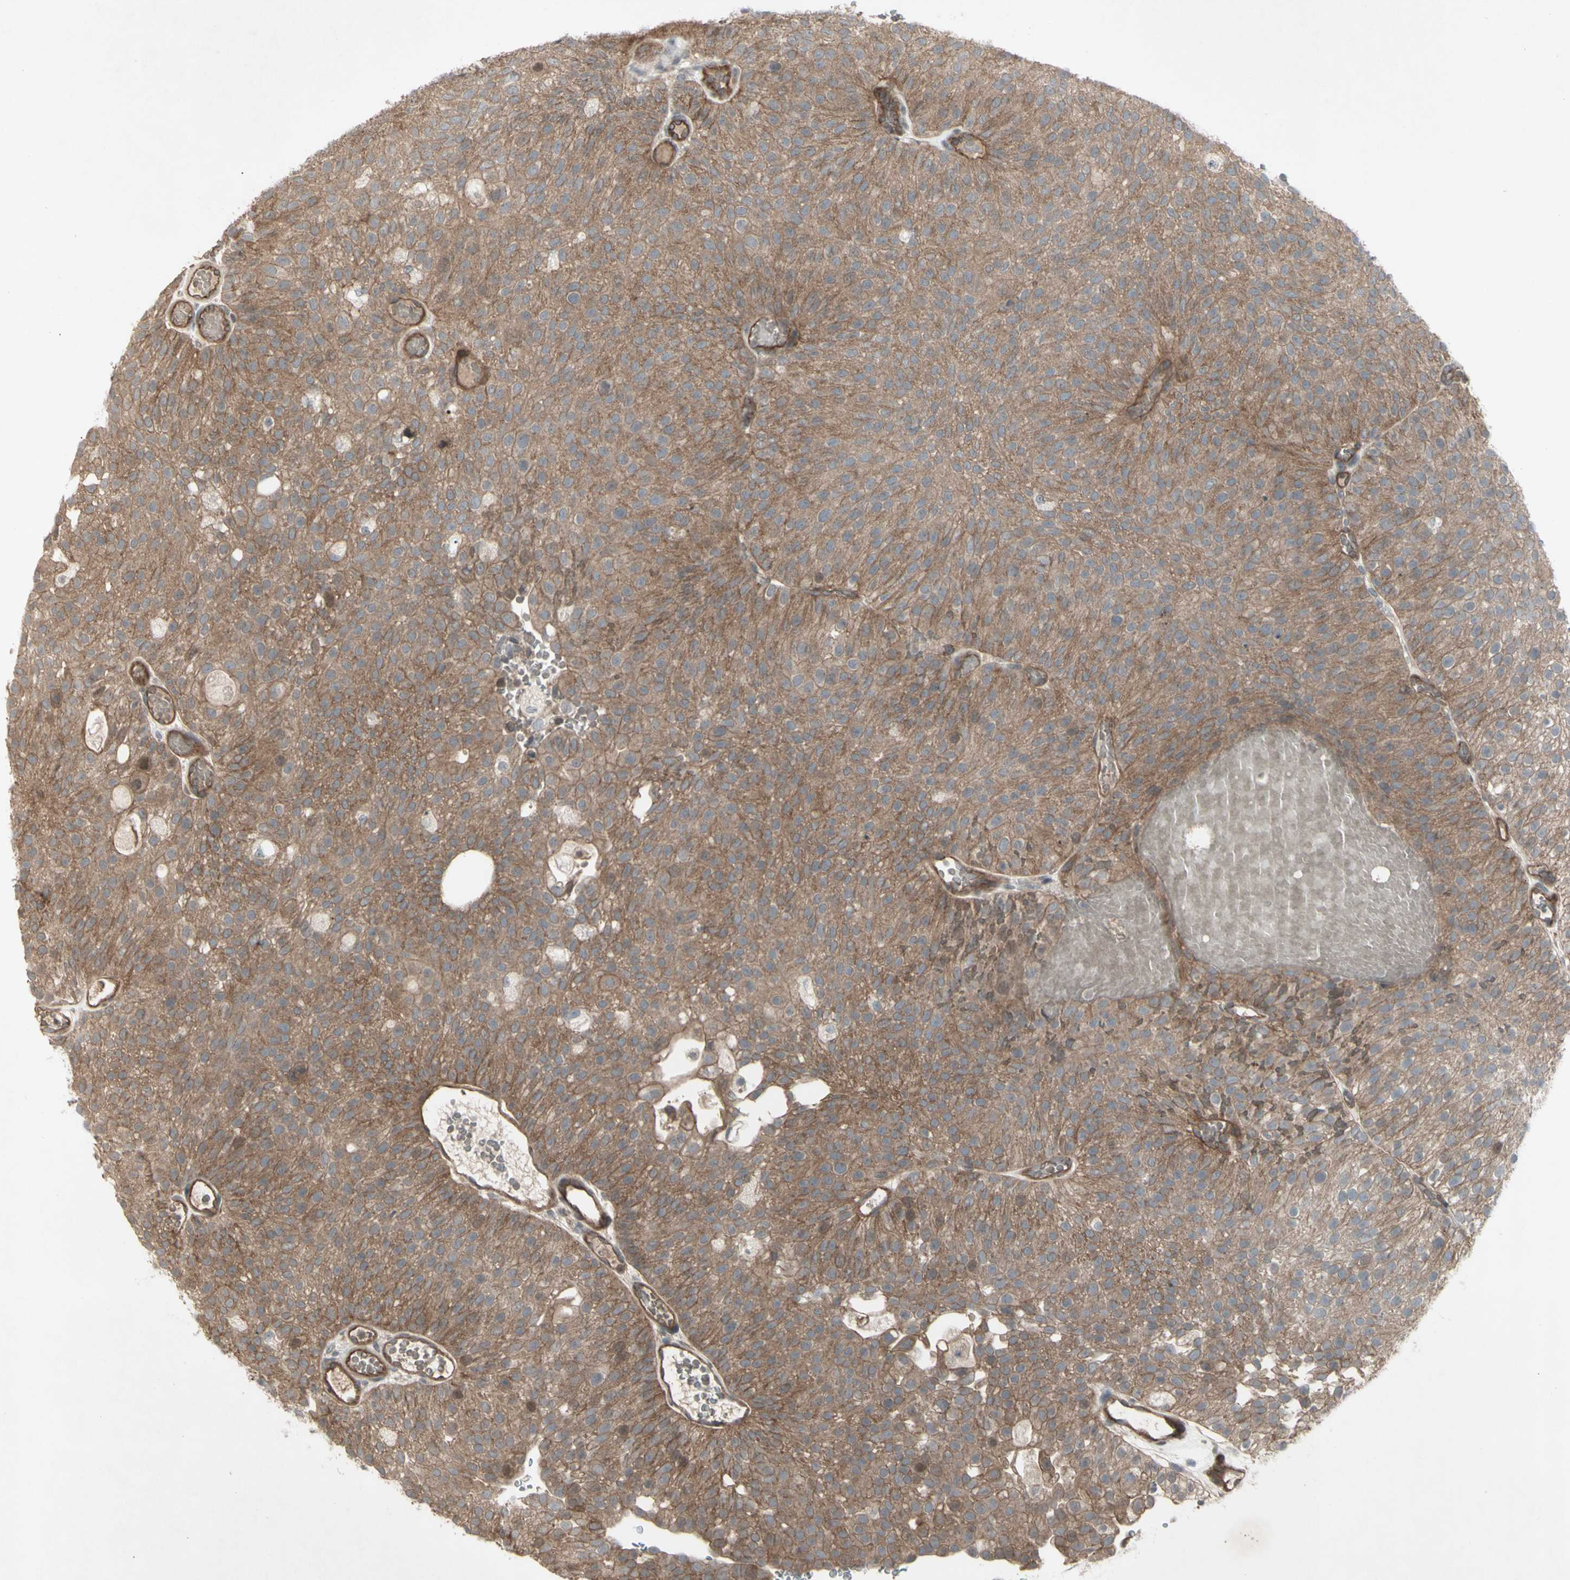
{"staining": {"intensity": "moderate", "quantity": "25%-75%", "location": "cytoplasmic/membranous"}, "tissue": "urothelial cancer", "cell_type": "Tumor cells", "image_type": "cancer", "snomed": [{"axis": "morphology", "description": "Urothelial carcinoma, Low grade"}, {"axis": "topography", "description": "Urinary bladder"}], "caption": "The immunohistochemical stain shows moderate cytoplasmic/membranous positivity in tumor cells of urothelial cancer tissue. (brown staining indicates protein expression, while blue staining denotes nuclei).", "gene": "JAG1", "patient": {"sex": "male", "age": 78}}